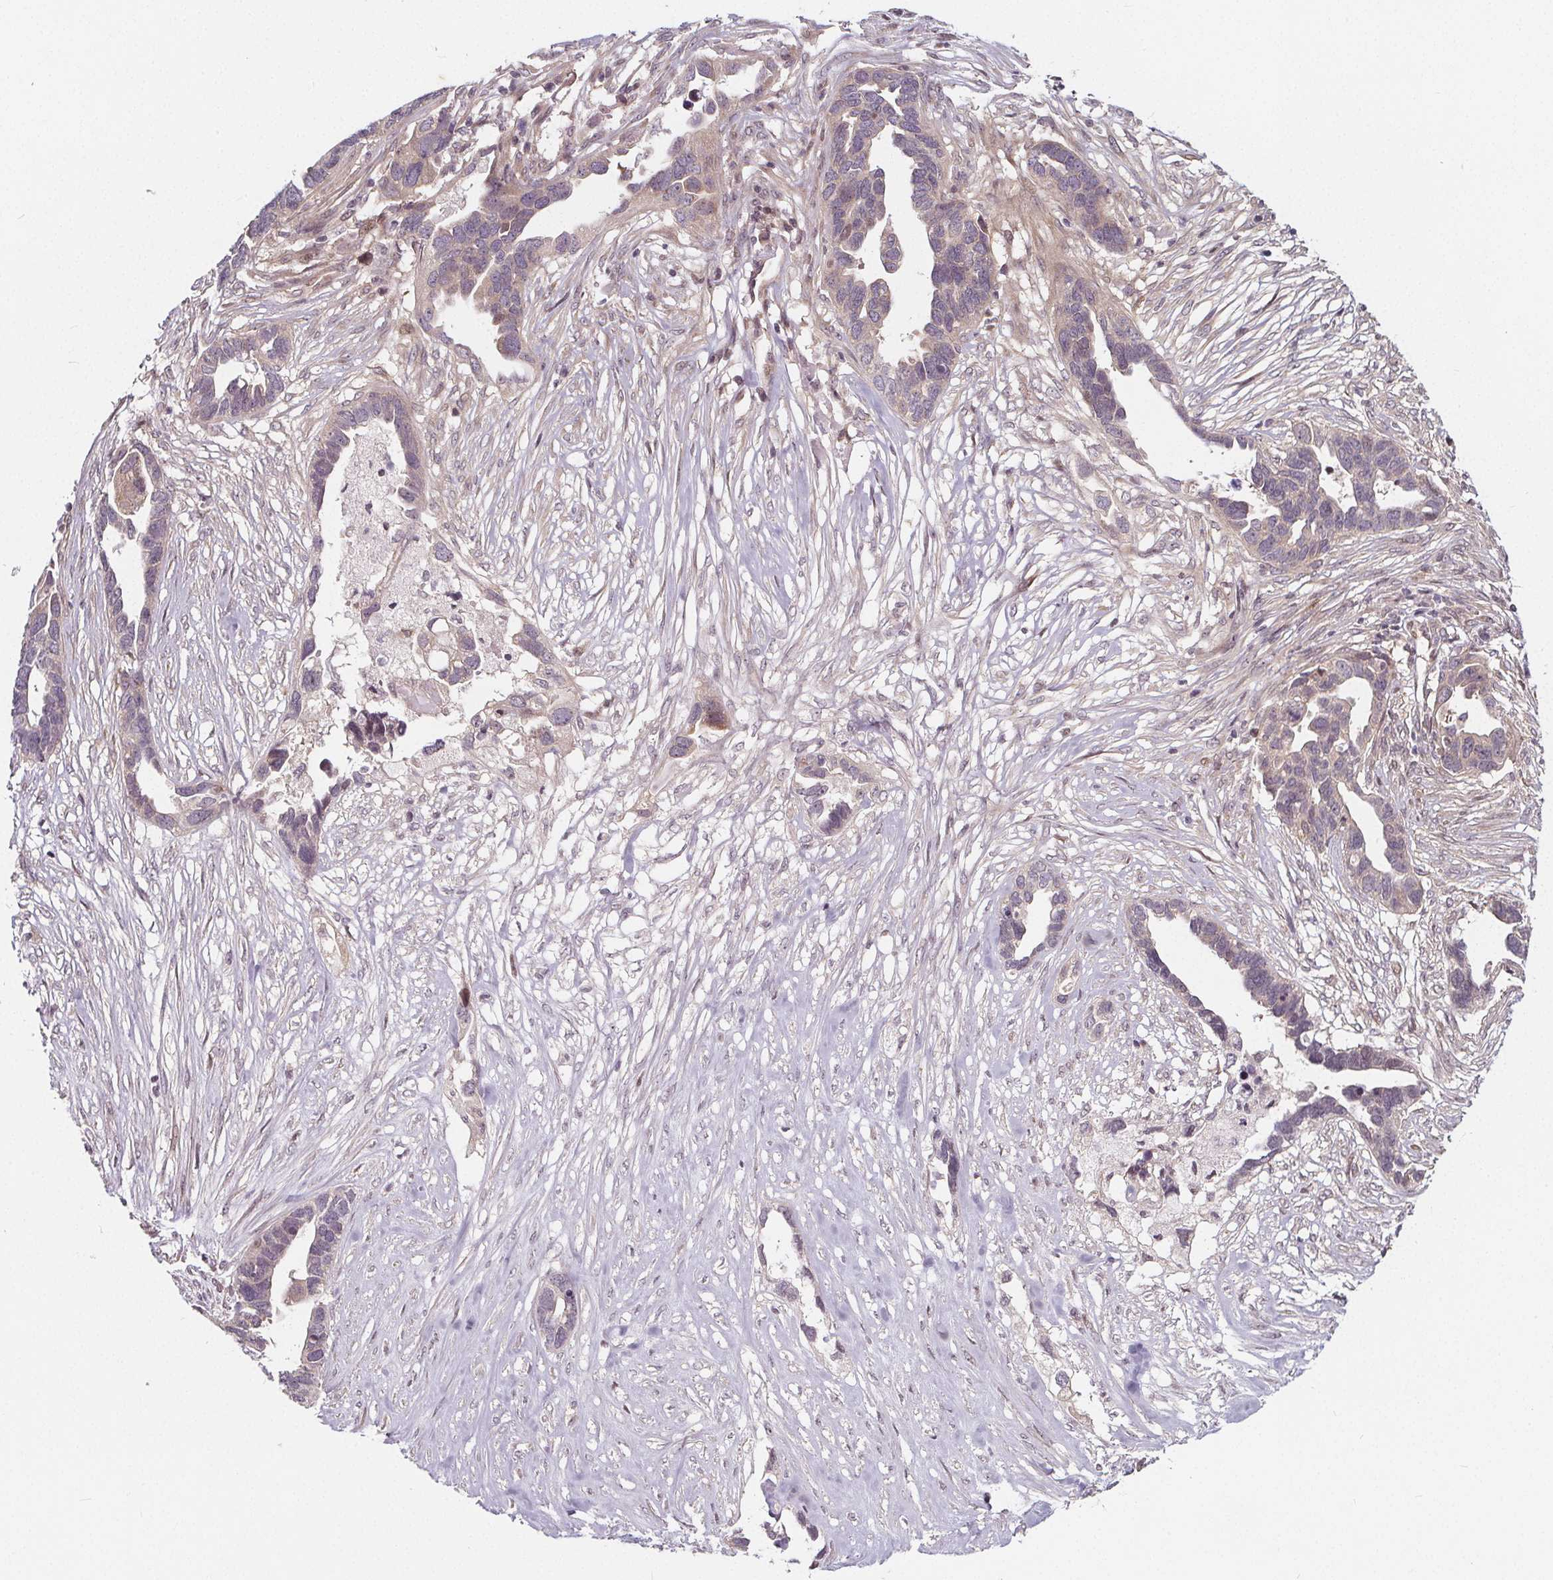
{"staining": {"intensity": "negative", "quantity": "none", "location": "none"}, "tissue": "ovarian cancer", "cell_type": "Tumor cells", "image_type": "cancer", "snomed": [{"axis": "morphology", "description": "Cystadenocarcinoma, serous, NOS"}, {"axis": "topography", "description": "Ovary"}], "caption": "An IHC photomicrograph of ovarian cancer (serous cystadenocarcinoma) is shown. There is no staining in tumor cells of ovarian cancer (serous cystadenocarcinoma).", "gene": "AKT1S1", "patient": {"sex": "female", "age": 54}}